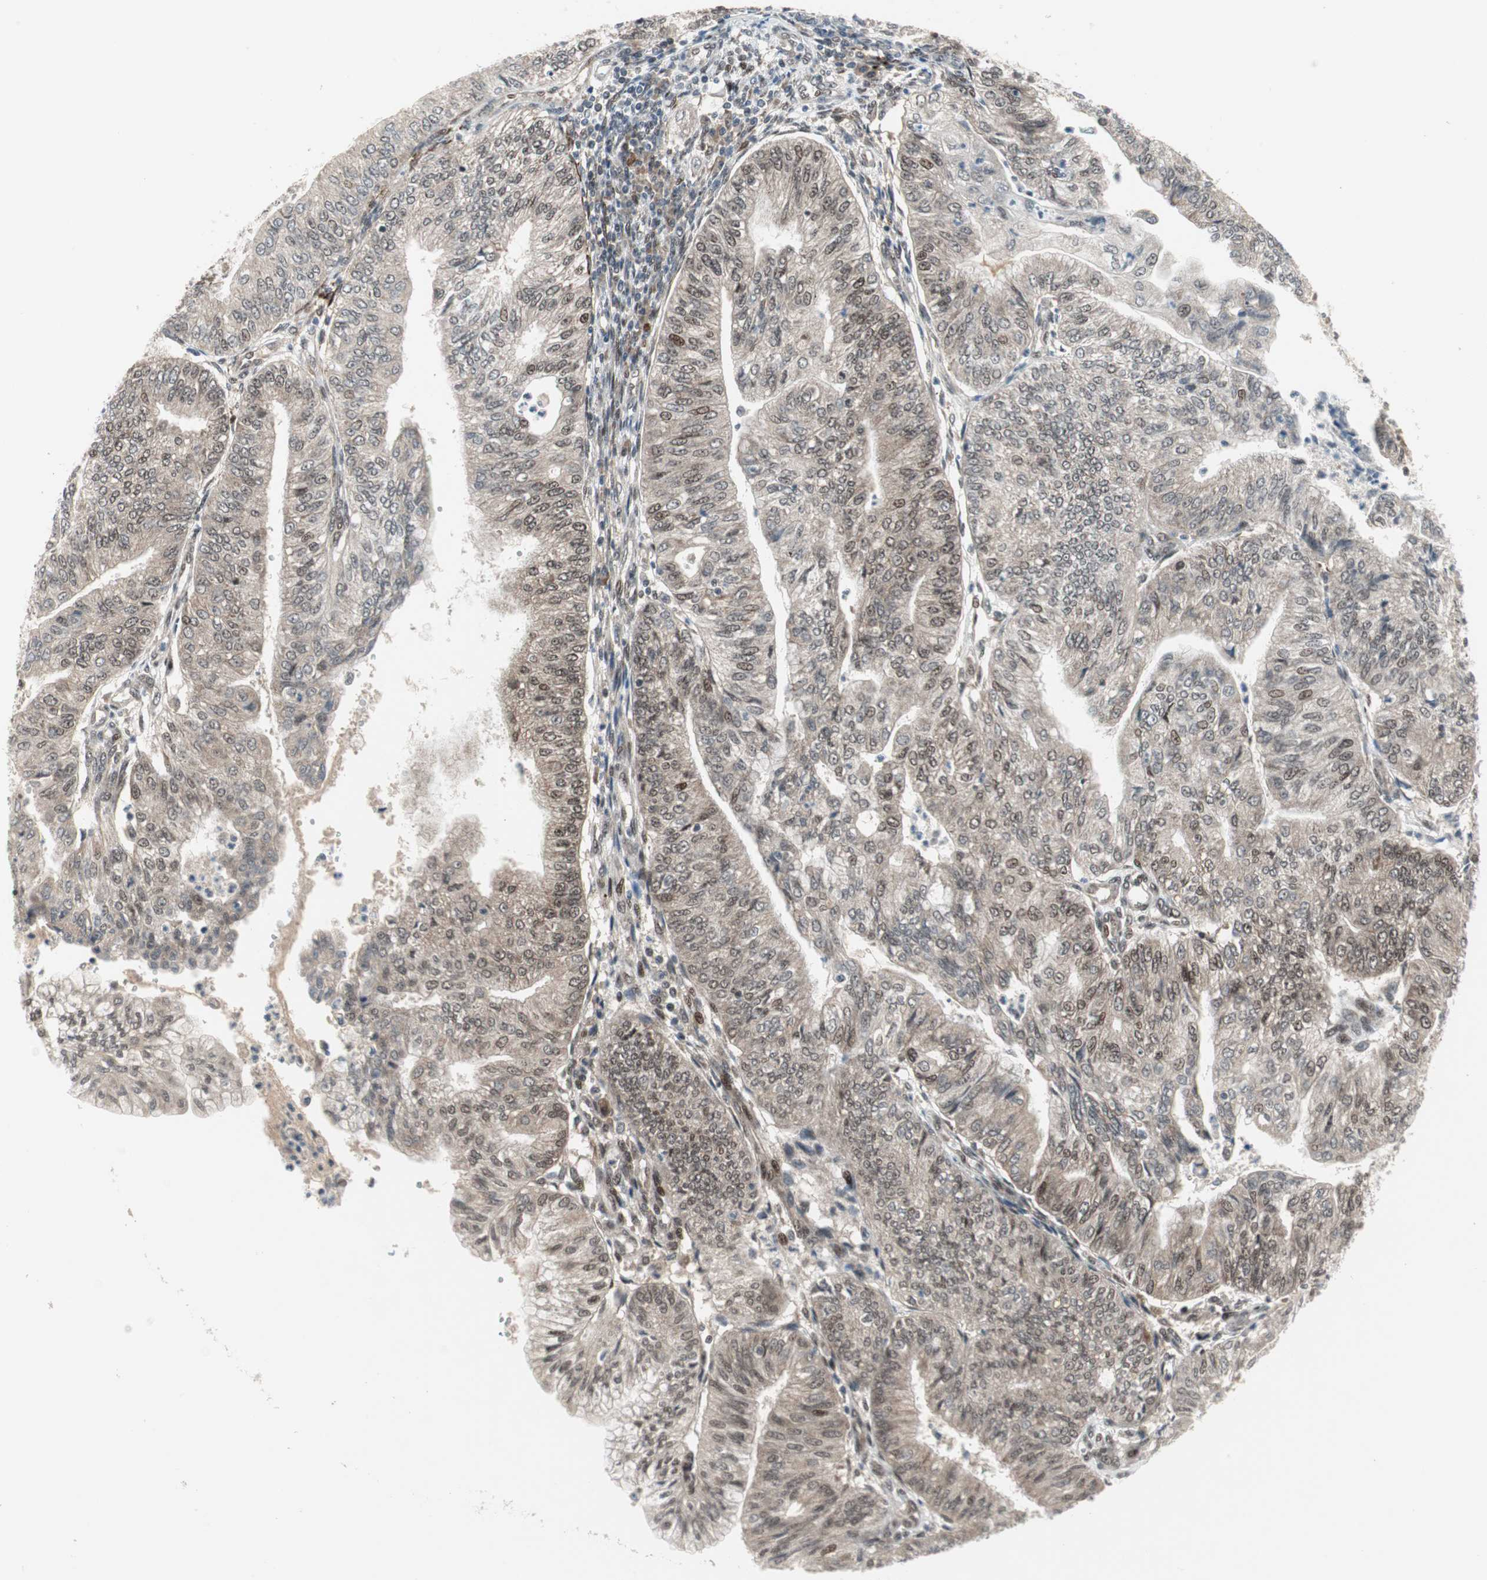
{"staining": {"intensity": "weak", "quantity": "25%-75%", "location": "nuclear"}, "tissue": "endometrial cancer", "cell_type": "Tumor cells", "image_type": "cancer", "snomed": [{"axis": "morphology", "description": "Adenocarcinoma, NOS"}, {"axis": "topography", "description": "Endometrium"}], "caption": "A low amount of weak nuclear positivity is seen in approximately 25%-75% of tumor cells in adenocarcinoma (endometrial) tissue. The protein is stained brown, and the nuclei are stained in blue (DAB IHC with brightfield microscopy, high magnification).", "gene": "TCF12", "patient": {"sex": "female", "age": 59}}